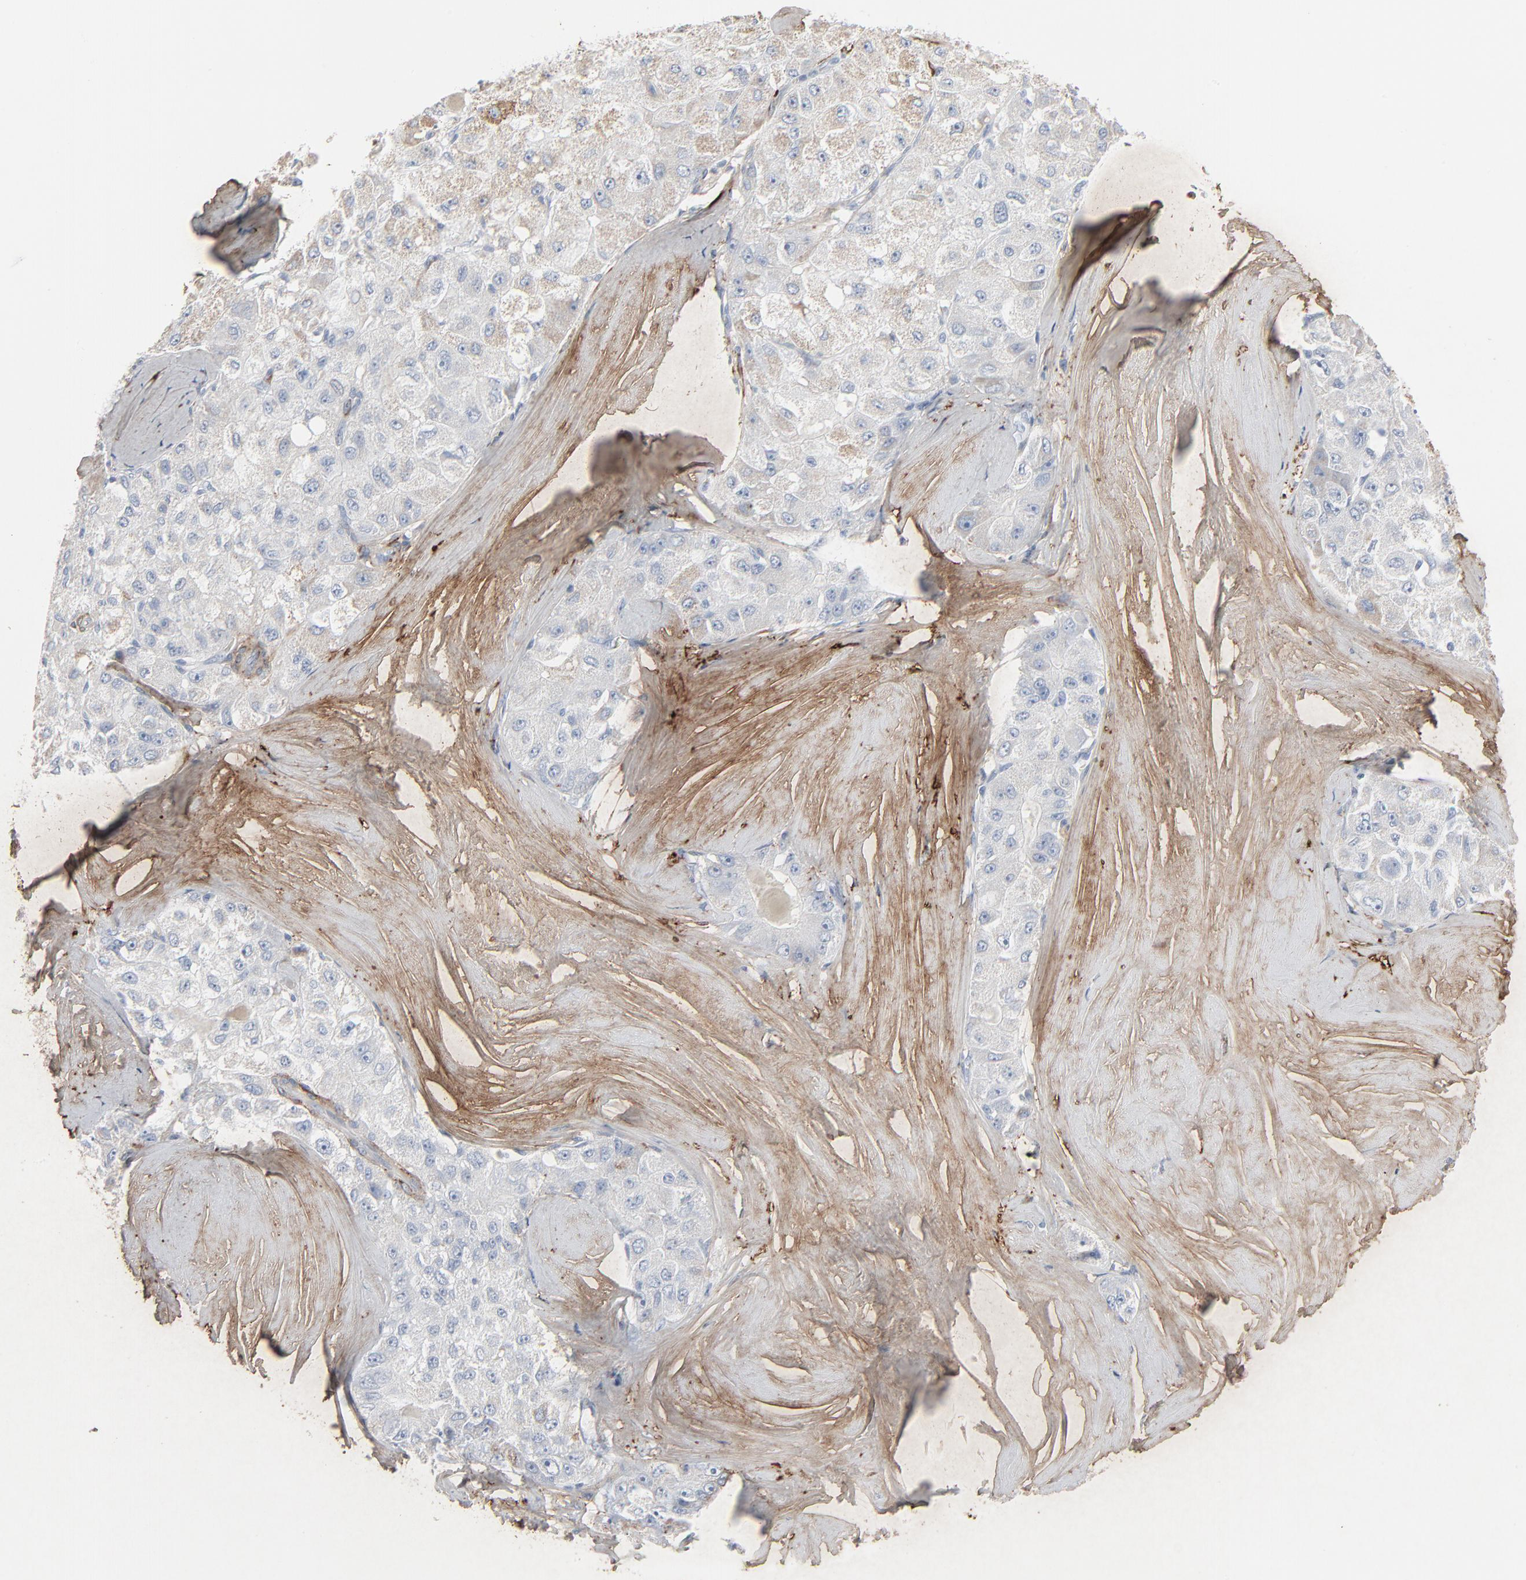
{"staining": {"intensity": "weak", "quantity": "<25%", "location": "cytoplasmic/membranous"}, "tissue": "liver cancer", "cell_type": "Tumor cells", "image_type": "cancer", "snomed": [{"axis": "morphology", "description": "Carcinoma, Hepatocellular, NOS"}, {"axis": "topography", "description": "Liver"}], "caption": "This is a image of IHC staining of liver cancer (hepatocellular carcinoma), which shows no expression in tumor cells.", "gene": "BGN", "patient": {"sex": "male", "age": 80}}